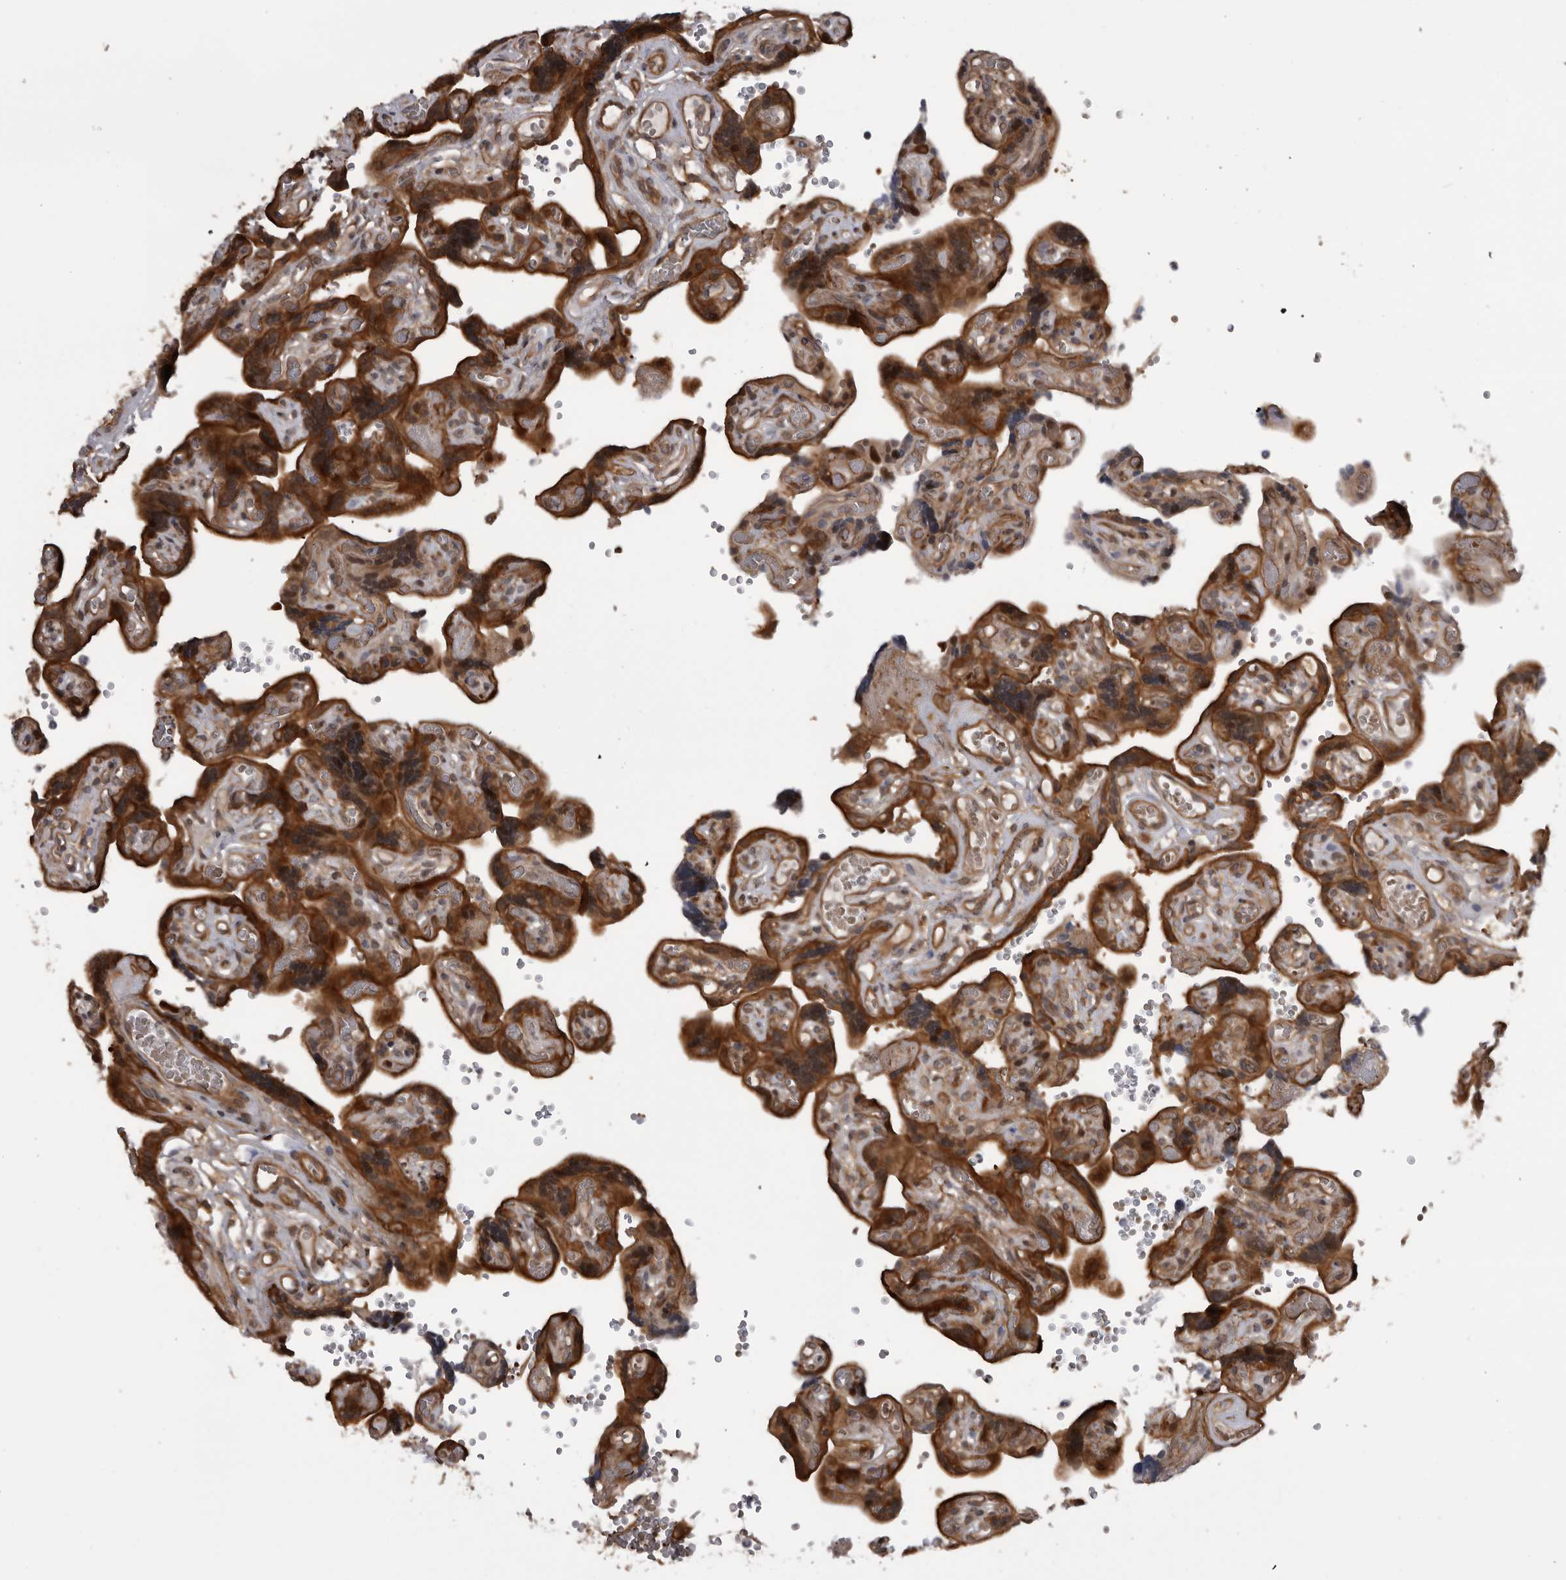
{"staining": {"intensity": "strong", "quantity": ">75%", "location": "cytoplasmic/membranous"}, "tissue": "placenta", "cell_type": "Decidual cells", "image_type": "normal", "snomed": [{"axis": "morphology", "description": "Normal tissue, NOS"}, {"axis": "topography", "description": "Placenta"}], "caption": "High-magnification brightfield microscopy of normal placenta stained with DAB (3,3'-diaminobenzidine) (brown) and counterstained with hematoxylin (blue). decidual cells exhibit strong cytoplasmic/membranous positivity is seen in approximately>75% of cells. The protein of interest is shown in brown color, while the nuclei are stained blue.", "gene": "RAB3GAP2", "patient": {"sex": "female", "age": 30}}